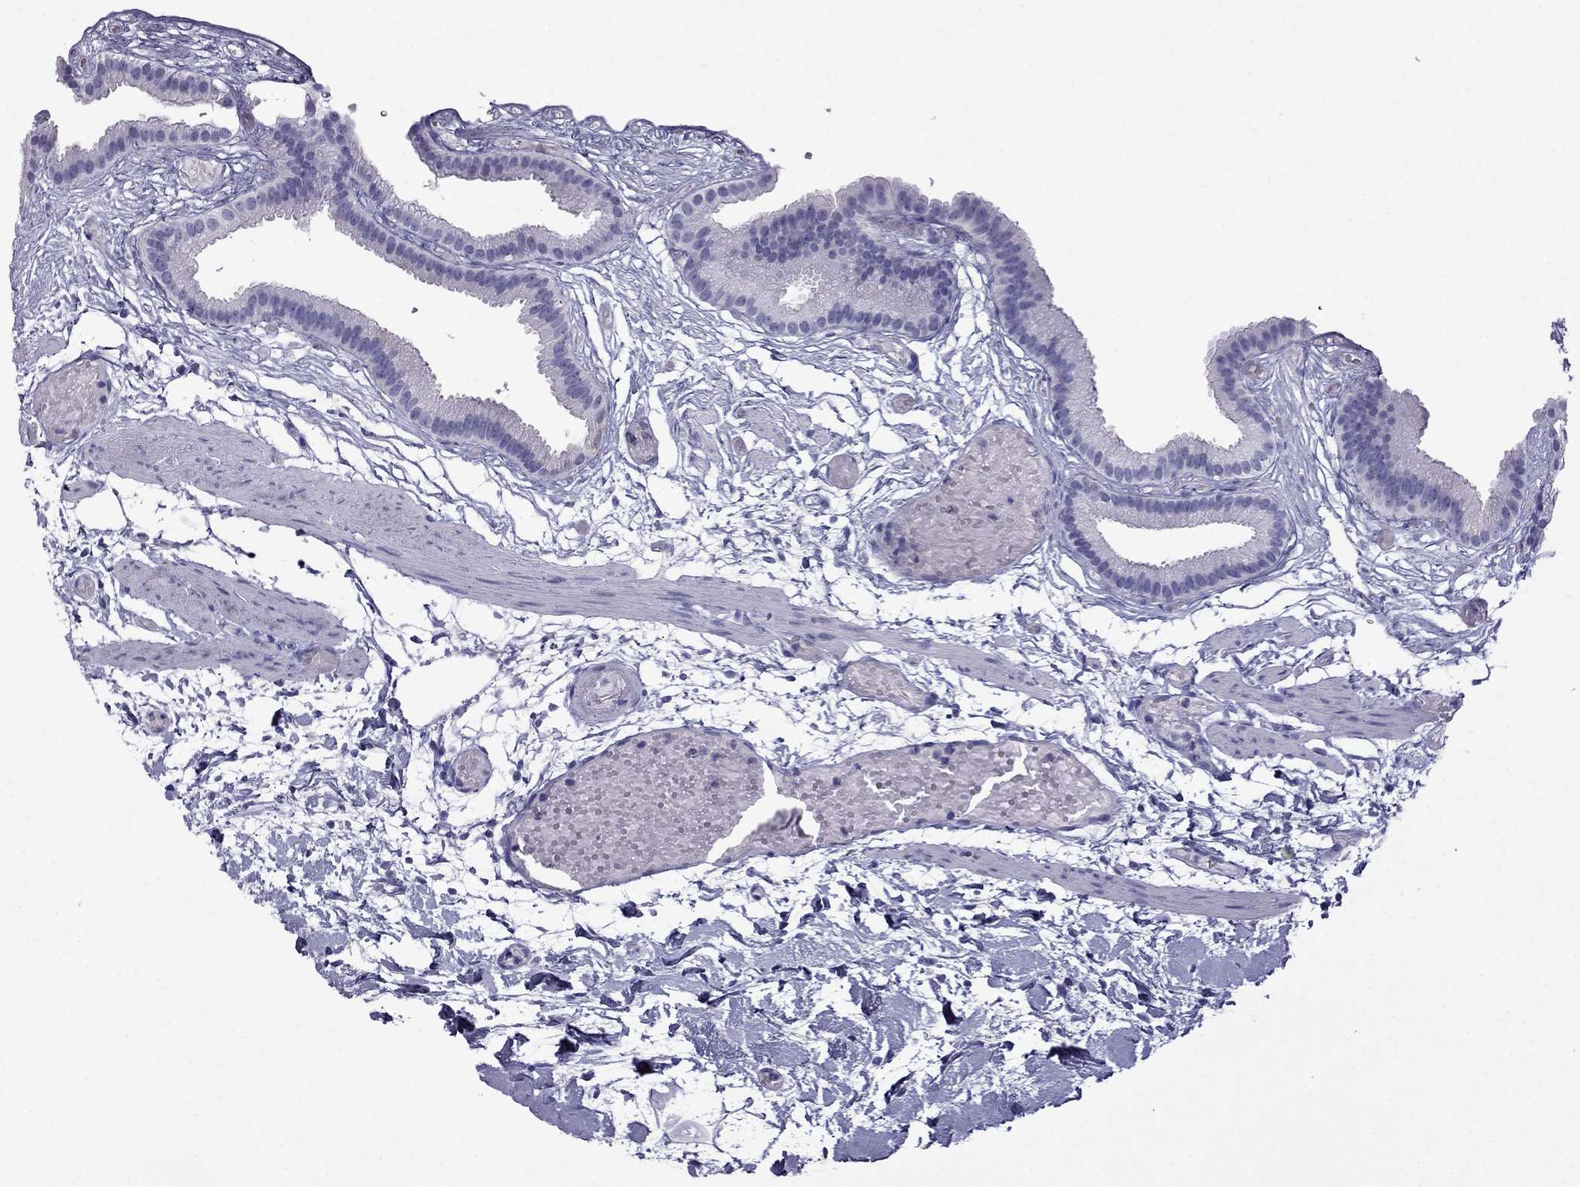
{"staining": {"intensity": "negative", "quantity": "none", "location": "none"}, "tissue": "gallbladder", "cell_type": "Glandular cells", "image_type": "normal", "snomed": [{"axis": "morphology", "description": "Normal tissue, NOS"}, {"axis": "topography", "description": "Gallbladder"}], "caption": "DAB immunohistochemical staining of benign human gallbladder exhibits no significant positivity in glandular cells.", "gene": "TFF3", "patient": {"sex": "female", "age": 45}}